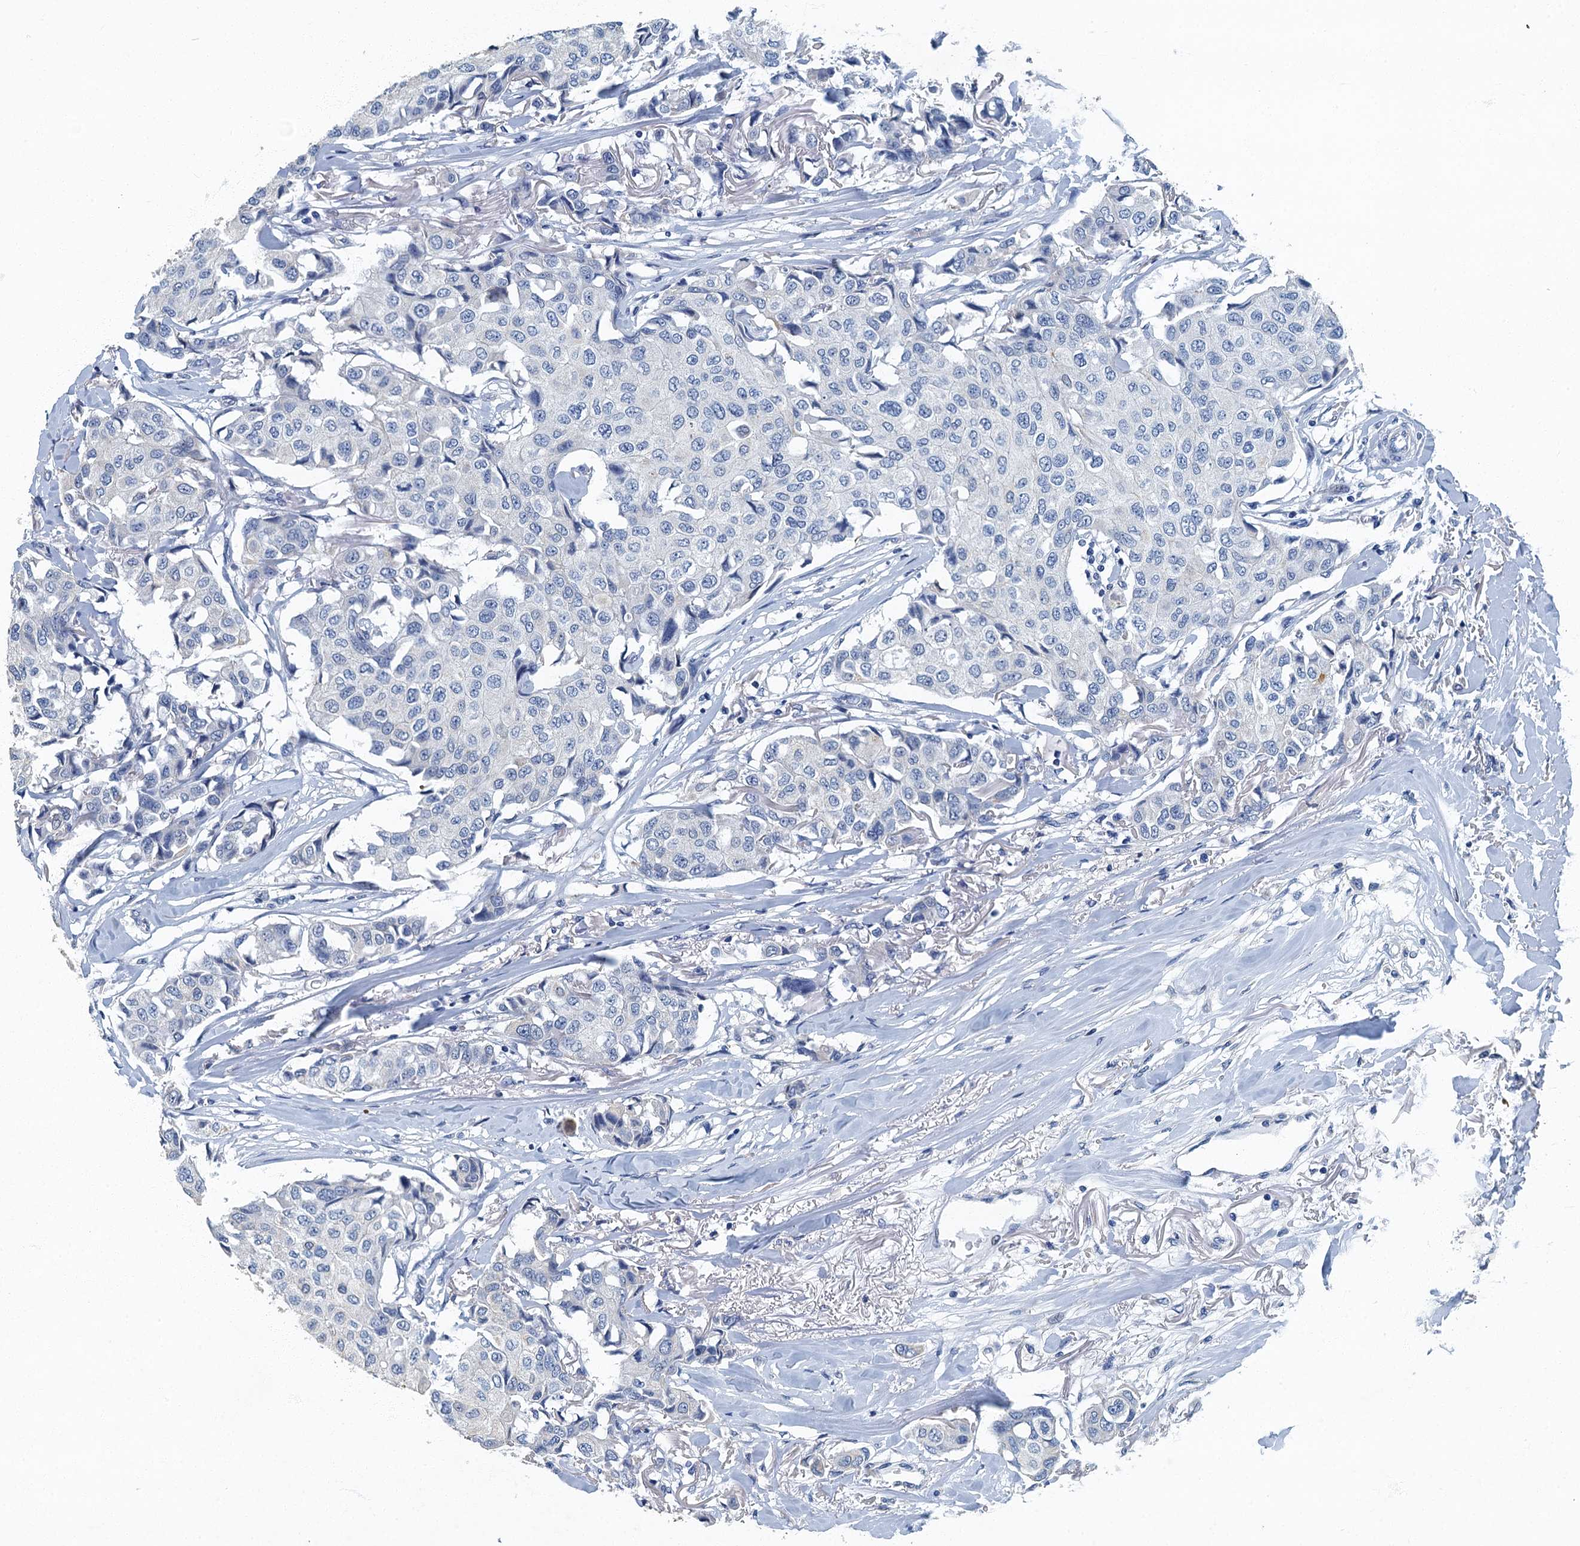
{"staining": {"intensity": "negative", "quantity": "none", "location": "none"}, "tissue": "breast cancer", "cell_type": "Tumor cells", "image_type": "cancer", "snomed": [{"axis": "morphology", "description": "Duct carcinoma"}, {"axis": "topography", "description": "Breast"}], "caption": "DAB (3,3'-diaminobenzidine) immunohistochemical staining of breast invasive ductal carcinoma demonstrates no significant positivity in tumor cells.", "gene": "GADL1", "patient": {"sex": "female", "age": 80}}